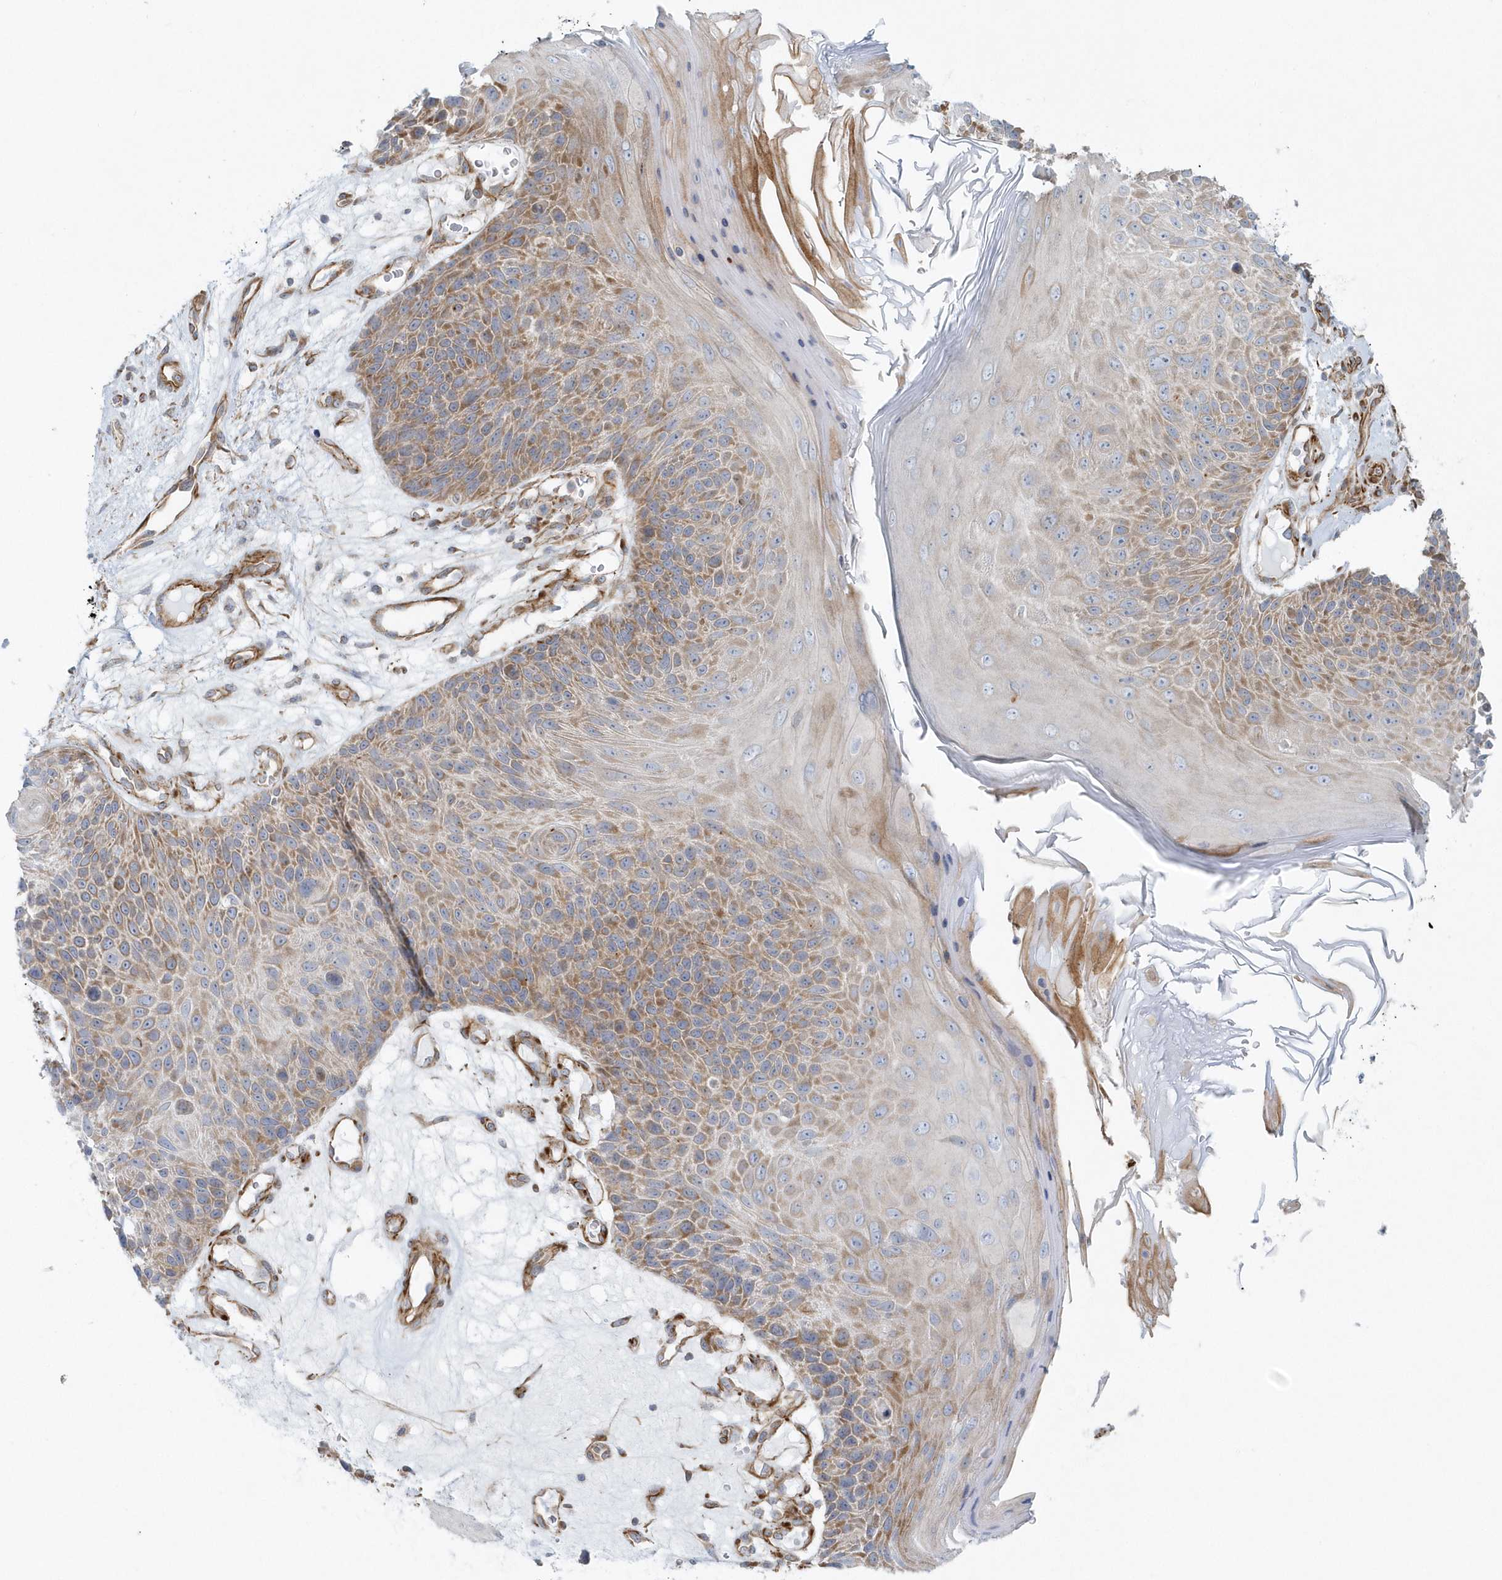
{"staining": {"intensity": "moderate", "quantity": "<25%", "location": "cytoplasmic/membranous"}, "tissue": "skin cancer", "cell_type": "Tumor cells", "image_type": "cancer", "snomed": [{"axis": "morphology", "description": "Squamous cell carcinoma, NOS"}, {"axis": "topography", "description": "Skin"}], "caption": "Immunohistochemistry of skin squamous cell carcinoma demonstrates low levels of moderate cytoplasmic/membranous staining in approximately <25% of tumor cells.", "gene": "GPR152", "patient": {"sex": "female", "age": 88}}